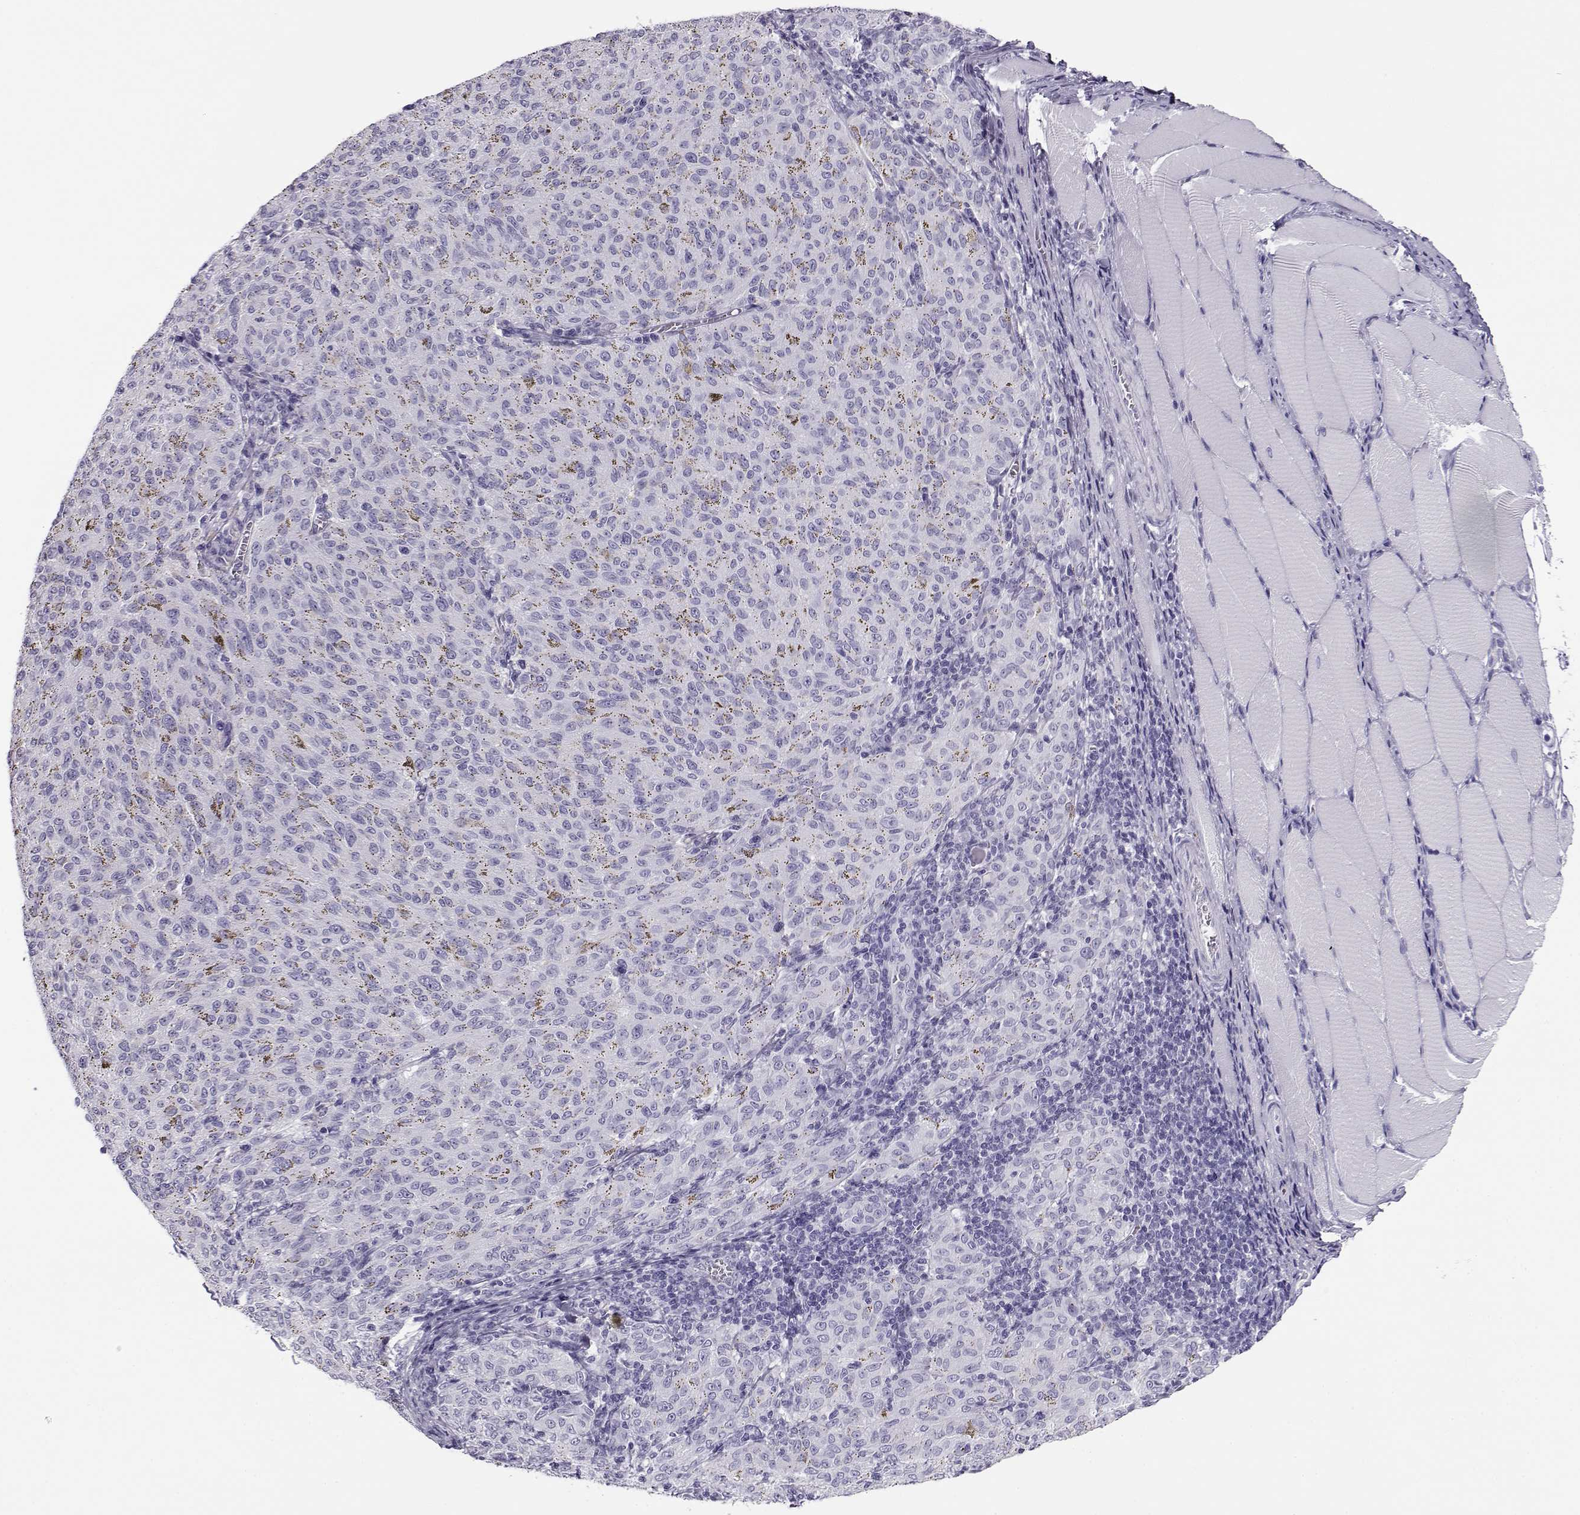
{"staining": {"intensity": "negative", "quantity": "none", "location": "none"}, "tissue": "melanoma", "cell_type": "Tumor cells", "image_type": "cancer", "snomed": [{"axis": "morphology", "description": "Malignant melanoma, NOS"}, {"axis": "topography", "description": "Skin"}], "caption": "This is an immunohistochemistry micrograph of malignant melanoma. There is no staining in tumor cells.", "gene": "RHOXF2", "patient": {"sex": "female", "age": 72}}